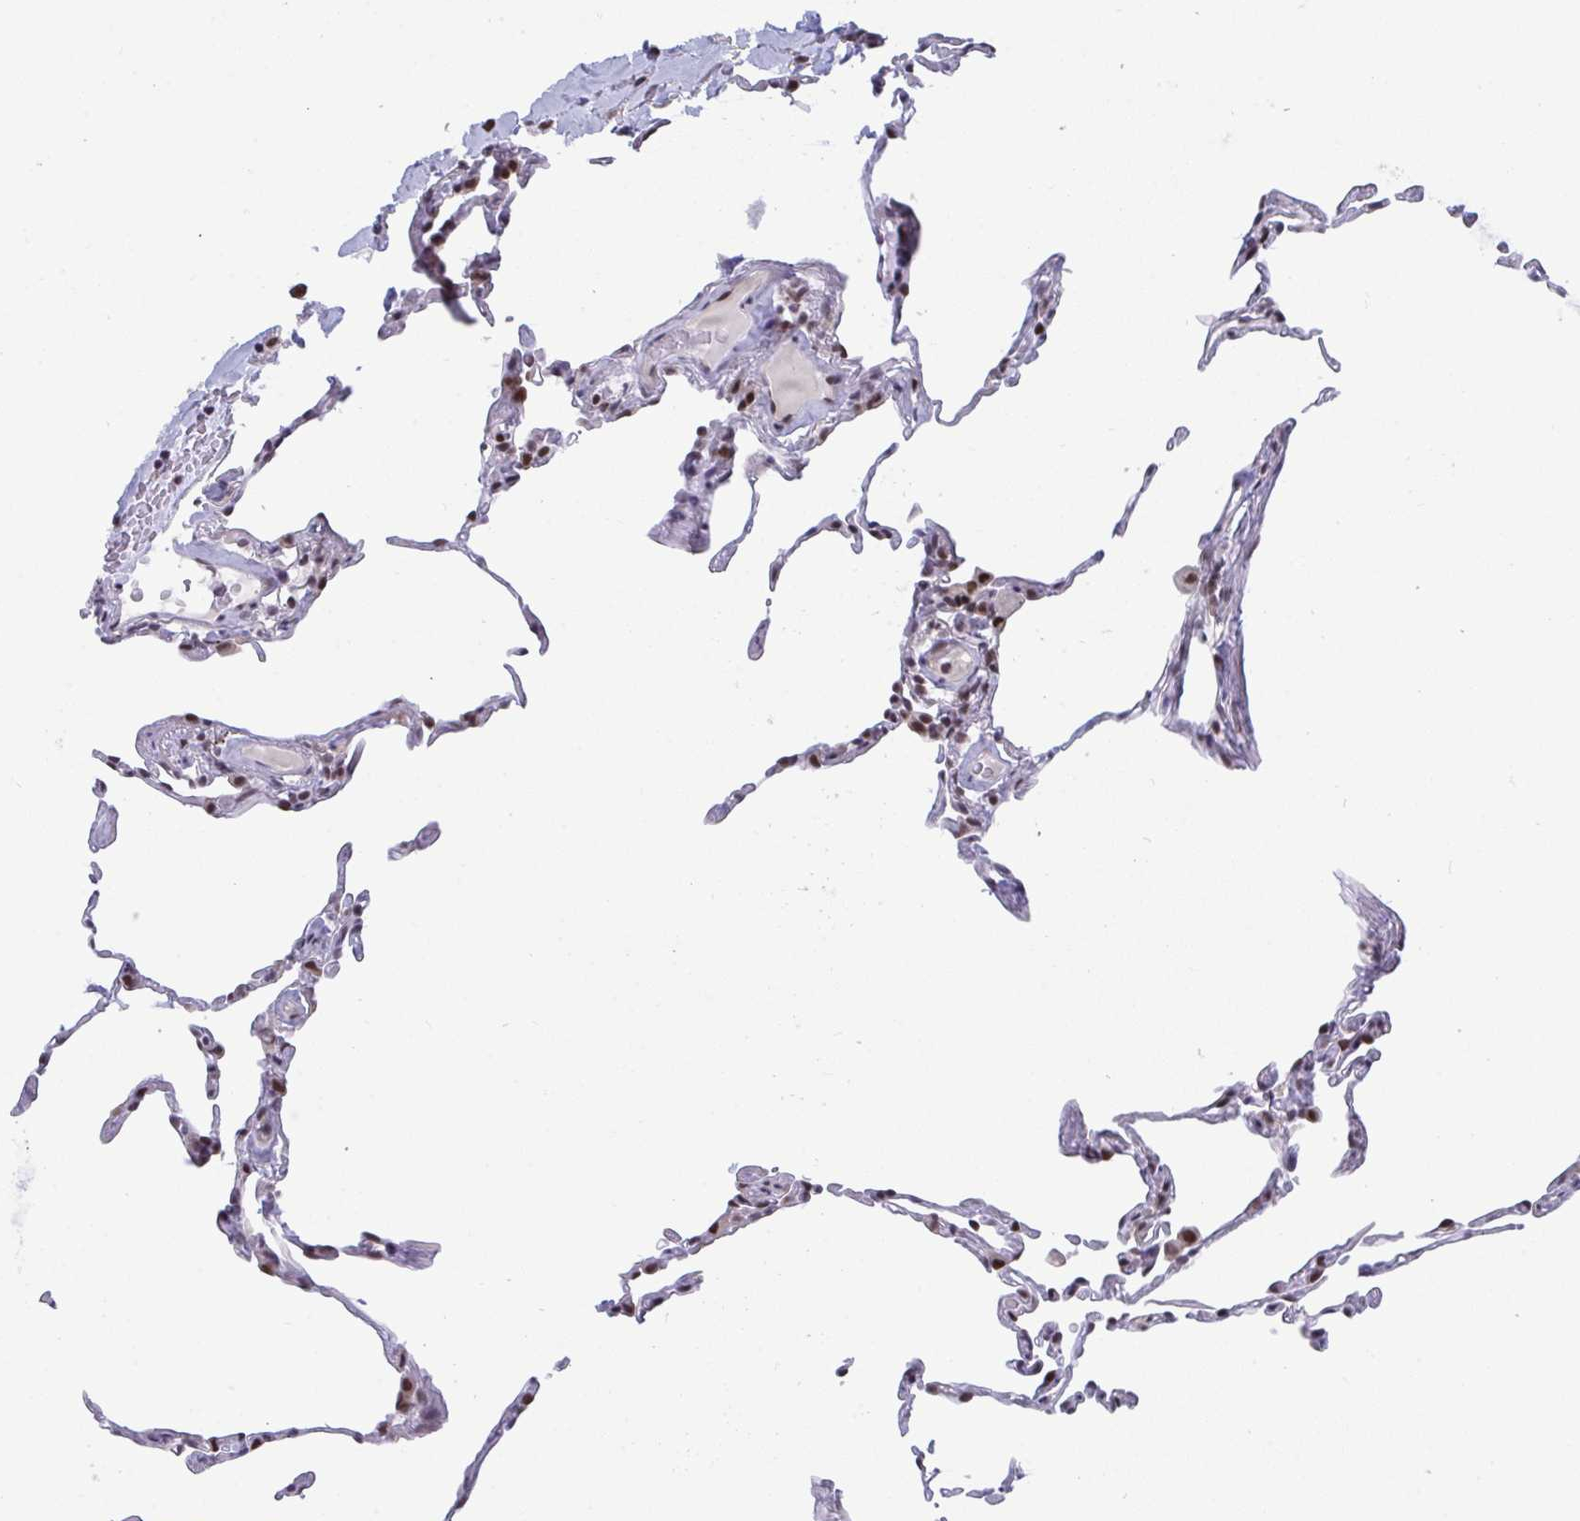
{"staining": {"intensity": "strong", "quantity": "25%-75%", "location": "nuclear"}, "tissue": "lung", "cell_type": "Alveolar cells", "image_type": "normal", "snomed": [{"axis": "morphology", "description": "Normal tissue, NOS"}, {"axis": "topography", "description": "Lung"}], "caption": "A high amount of strong nuclear positivity is appreciated in about 25%-75% of alveolar cells in normal lung.", "gene": "WBP11", "patient": {"sex": "female", "age": 57}}